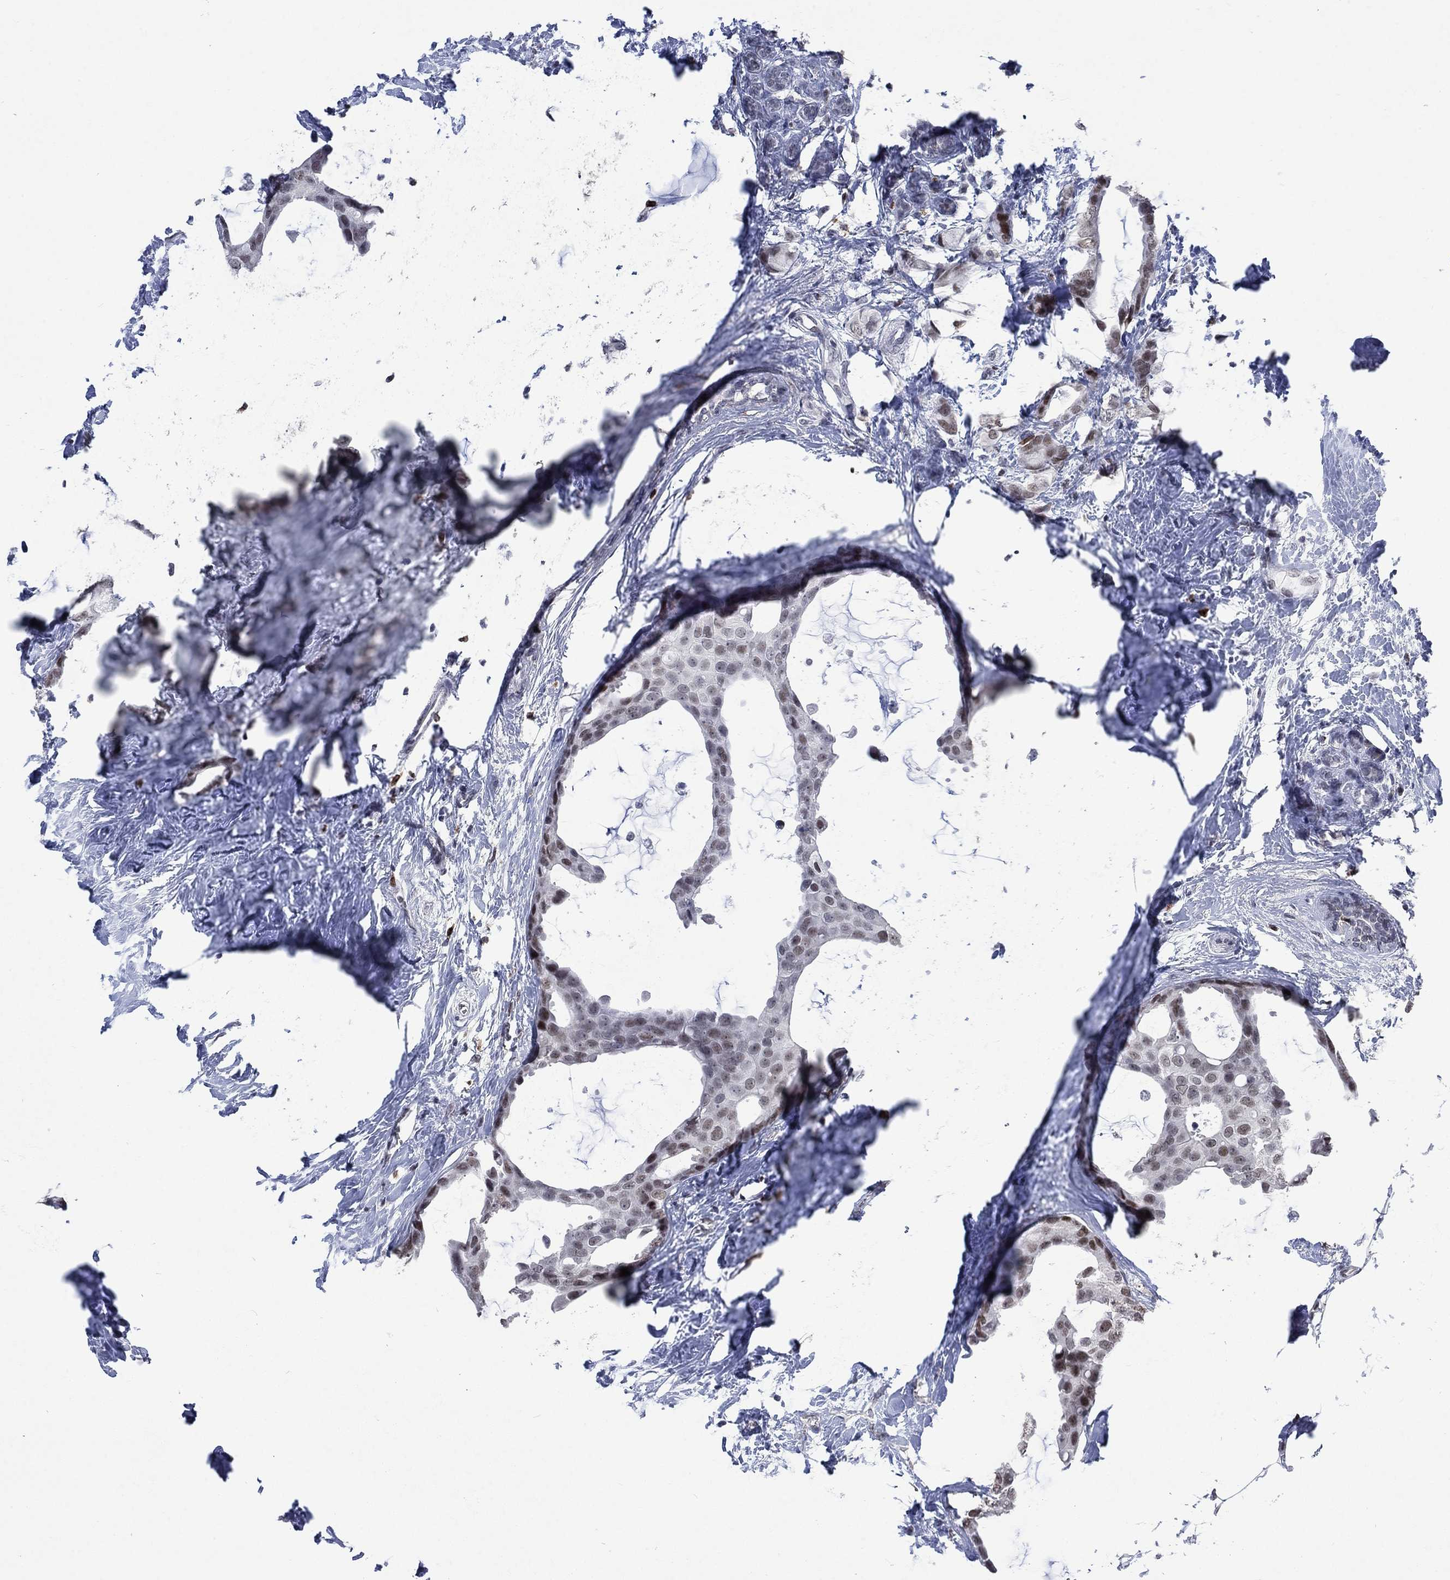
{"staining": {"intensity": "moderate", "quantity": "<25%", "location": "nuclear"}, "tissue": "breast cancer", "cell_type": "Tumor cells", "image_type": "cancer", "snomed": [{"axis": "morphology", "description": "Duct carcinoma"}, {"axis": "topography", "description": "Breast"}], "caption": "IHC of breast cancer (infiltrating ductal carcinoma) reveals low levels of moderate nuclear positivity in approximately <25% of tumor cells. The staining is performed using DAB brown chromogen to label protein expression. The nuclei are counter-stained blue using hematoxylin.", "gene": "HCFC1", "patient": {"sex": "female", "age": 45}}